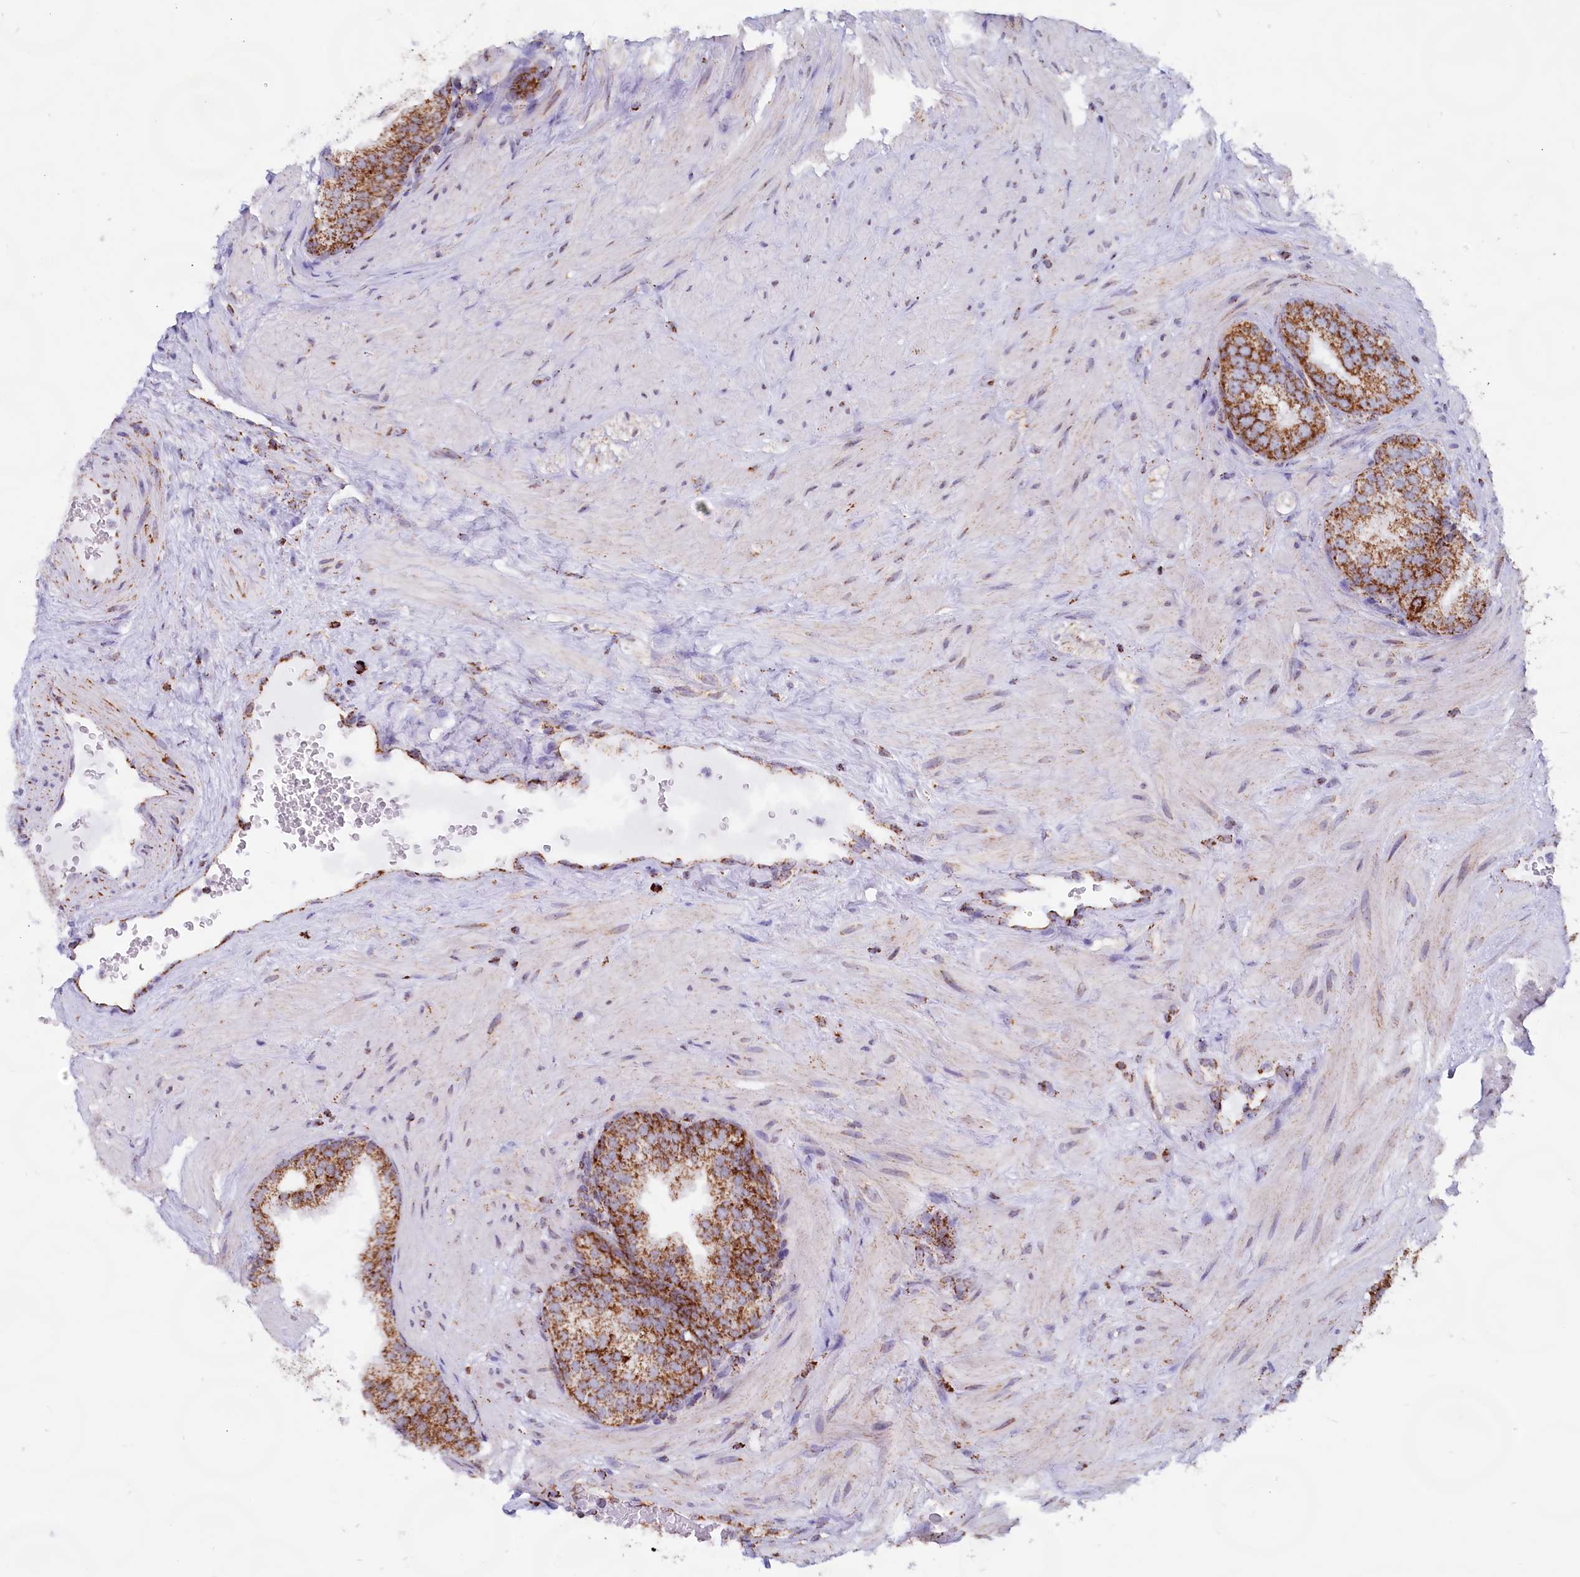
{"staining": {"intensity": "strong", "quantity": ">75%", "location": "cytoplasmic/membranous"}, "tissue": "prostate", "cell_type": "Glandular cells", "image_type": "normal", "snomed": [{"axis": "morphology", "description": "Normal tissue, NOS"}, {"axis": "topography", "description": "Prostate"}], "caption": "This histopathology image demonstrates immunohistochemistry staining of benign human prostate, with high strong cytoplasmic/membranous staining in about >75% of glandular cells.", "gene": "C1D", "patient": {"sex": "male", "age": 60}}